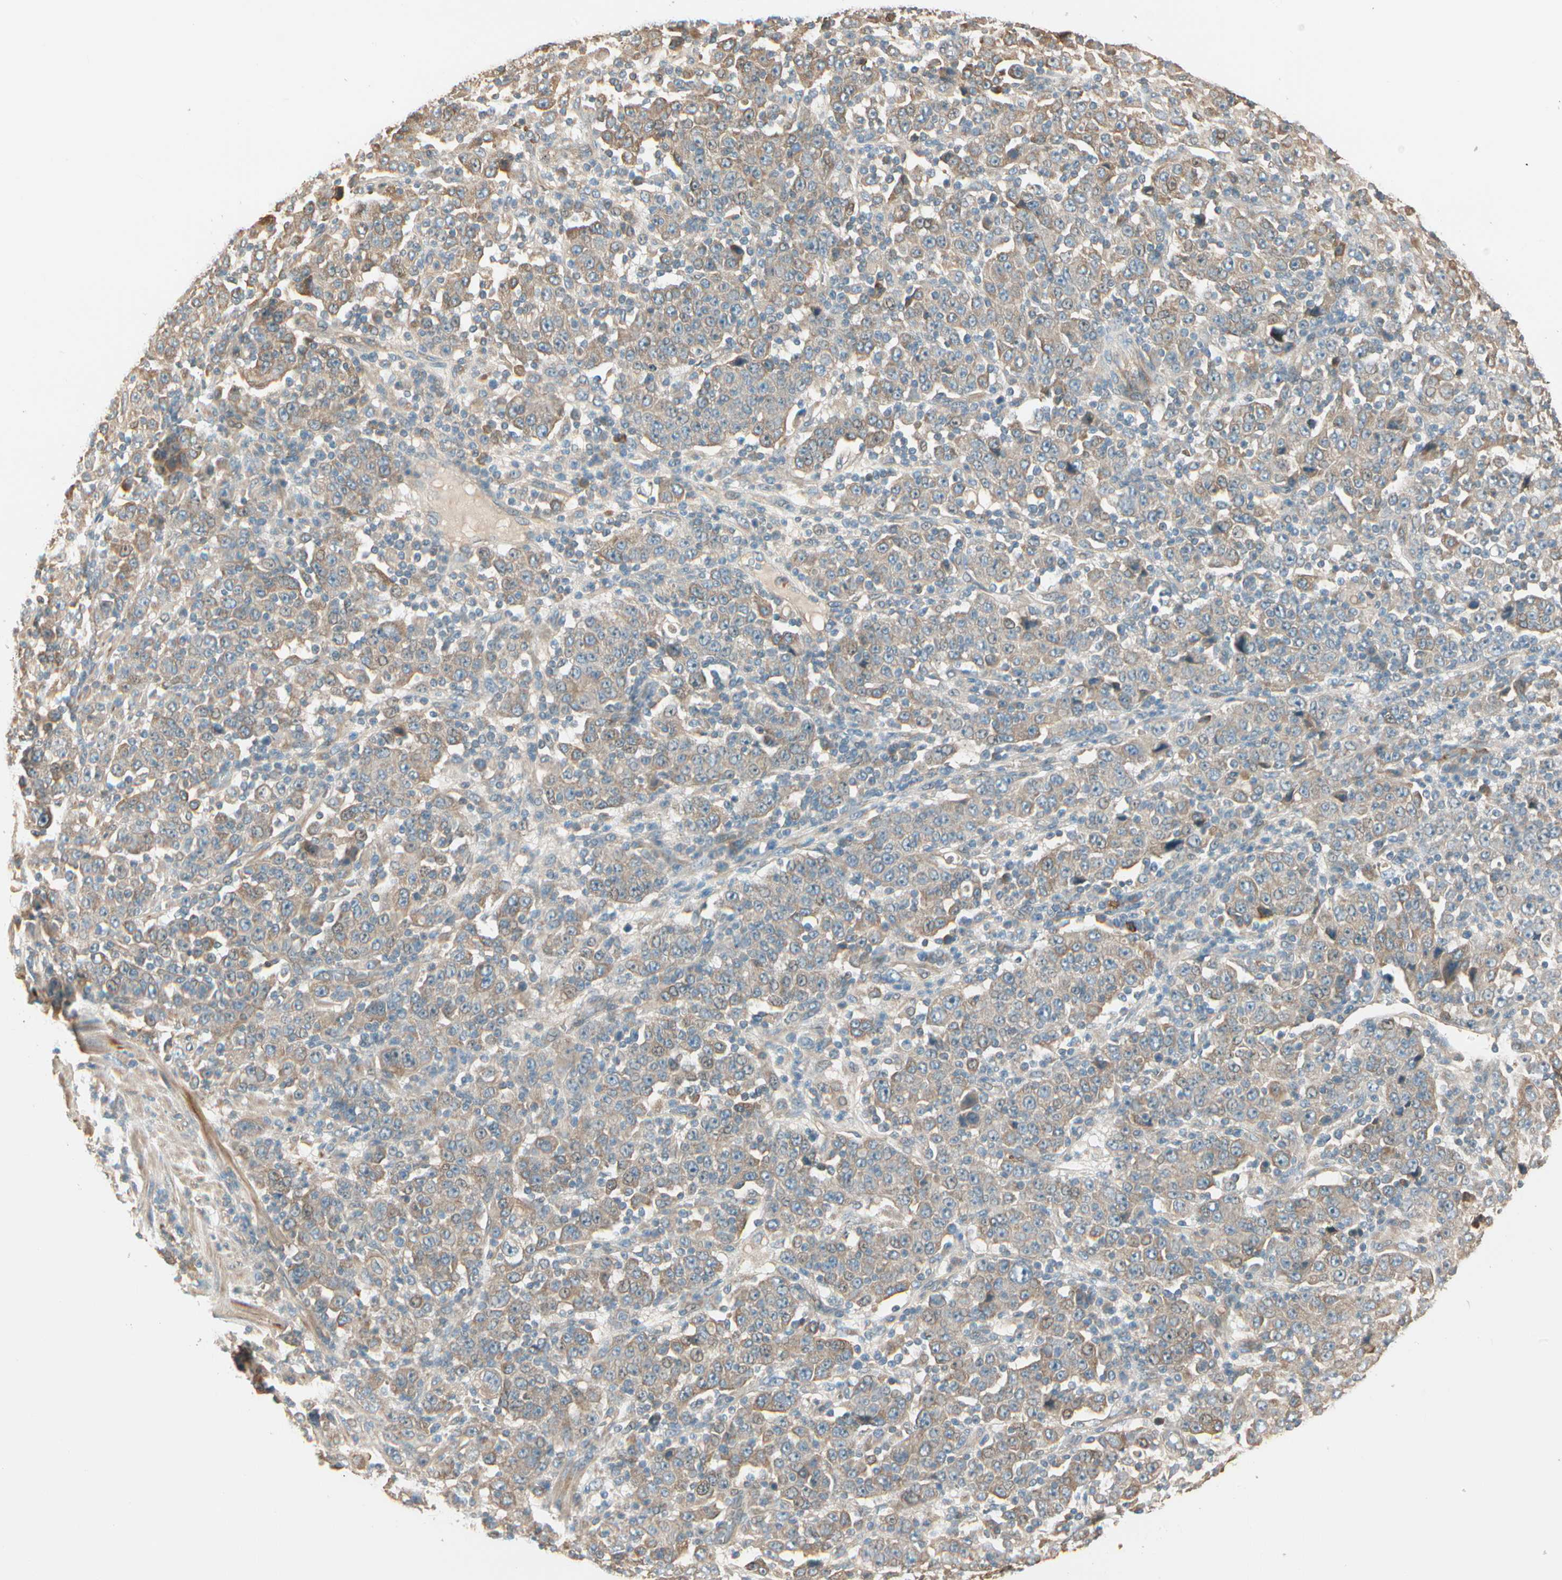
{"staining": {"intensity": "weak", "quantity": ">75%", "location": "cytoplasmic/membranous"}, "tissue": "stomach cancer", "cell_type": "Tumor cells", "image_type": "cancer", "snomed": [{"axis": "morphology", "description": "Normal tissue, NOS"}, {"axis": "morphology", "description": "Adenocarcinoma, NOS"}, {"axis": "topography", "description": "Stomach, upper"}, {"axis": "topography", "description": "Stomach"}], "caption": "A high-resolution image shows IHC staining of stomach cancer, which reveals weak cytoplasmic/membranous positivity in approximately >75% of tumor cells.", "gene": "TNFRSF21", "patient": {"sex": "male", "age": 59}}